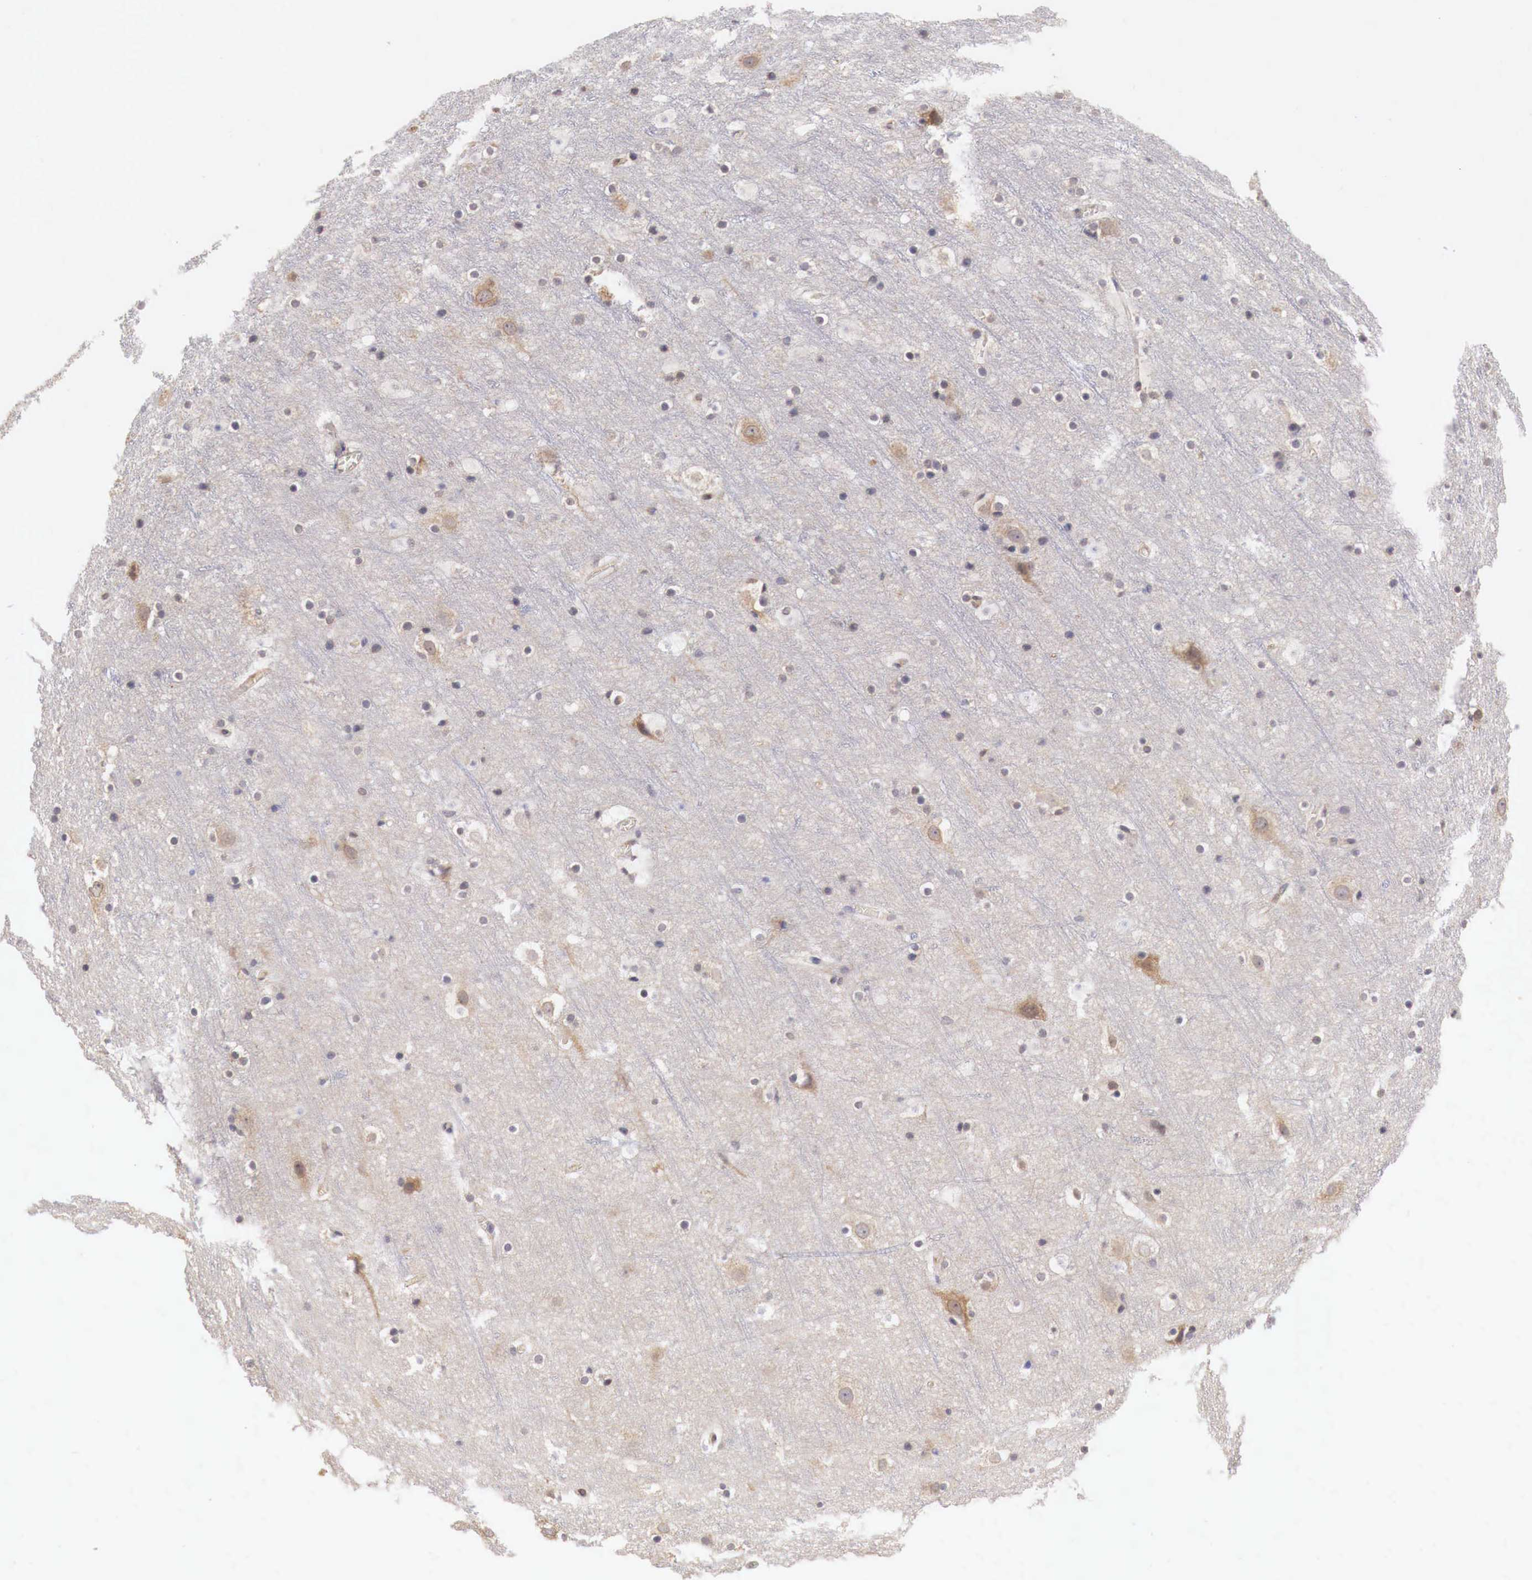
{"staining": {"intensity": "weak", "quantity": ">75%", "location": "cytoplasmic/membranous"}, "tissue": "cerebral cortex", "cell_type": "Endothelial cells", "image_type": "normal", "snomed": [{"axis": "morphology", "description": "Normal tissue, NOS"}, {"axis": "topography", "description": "Cerebral cortex"}], "caption": "Protein staining of unremarkable cerebral cortex demonstrates weak cytoplasmic/membranous staining in about >75% of endothelial cells.", "gene": "PABIR2", "patient": {"sex": "male", "age": 45}}